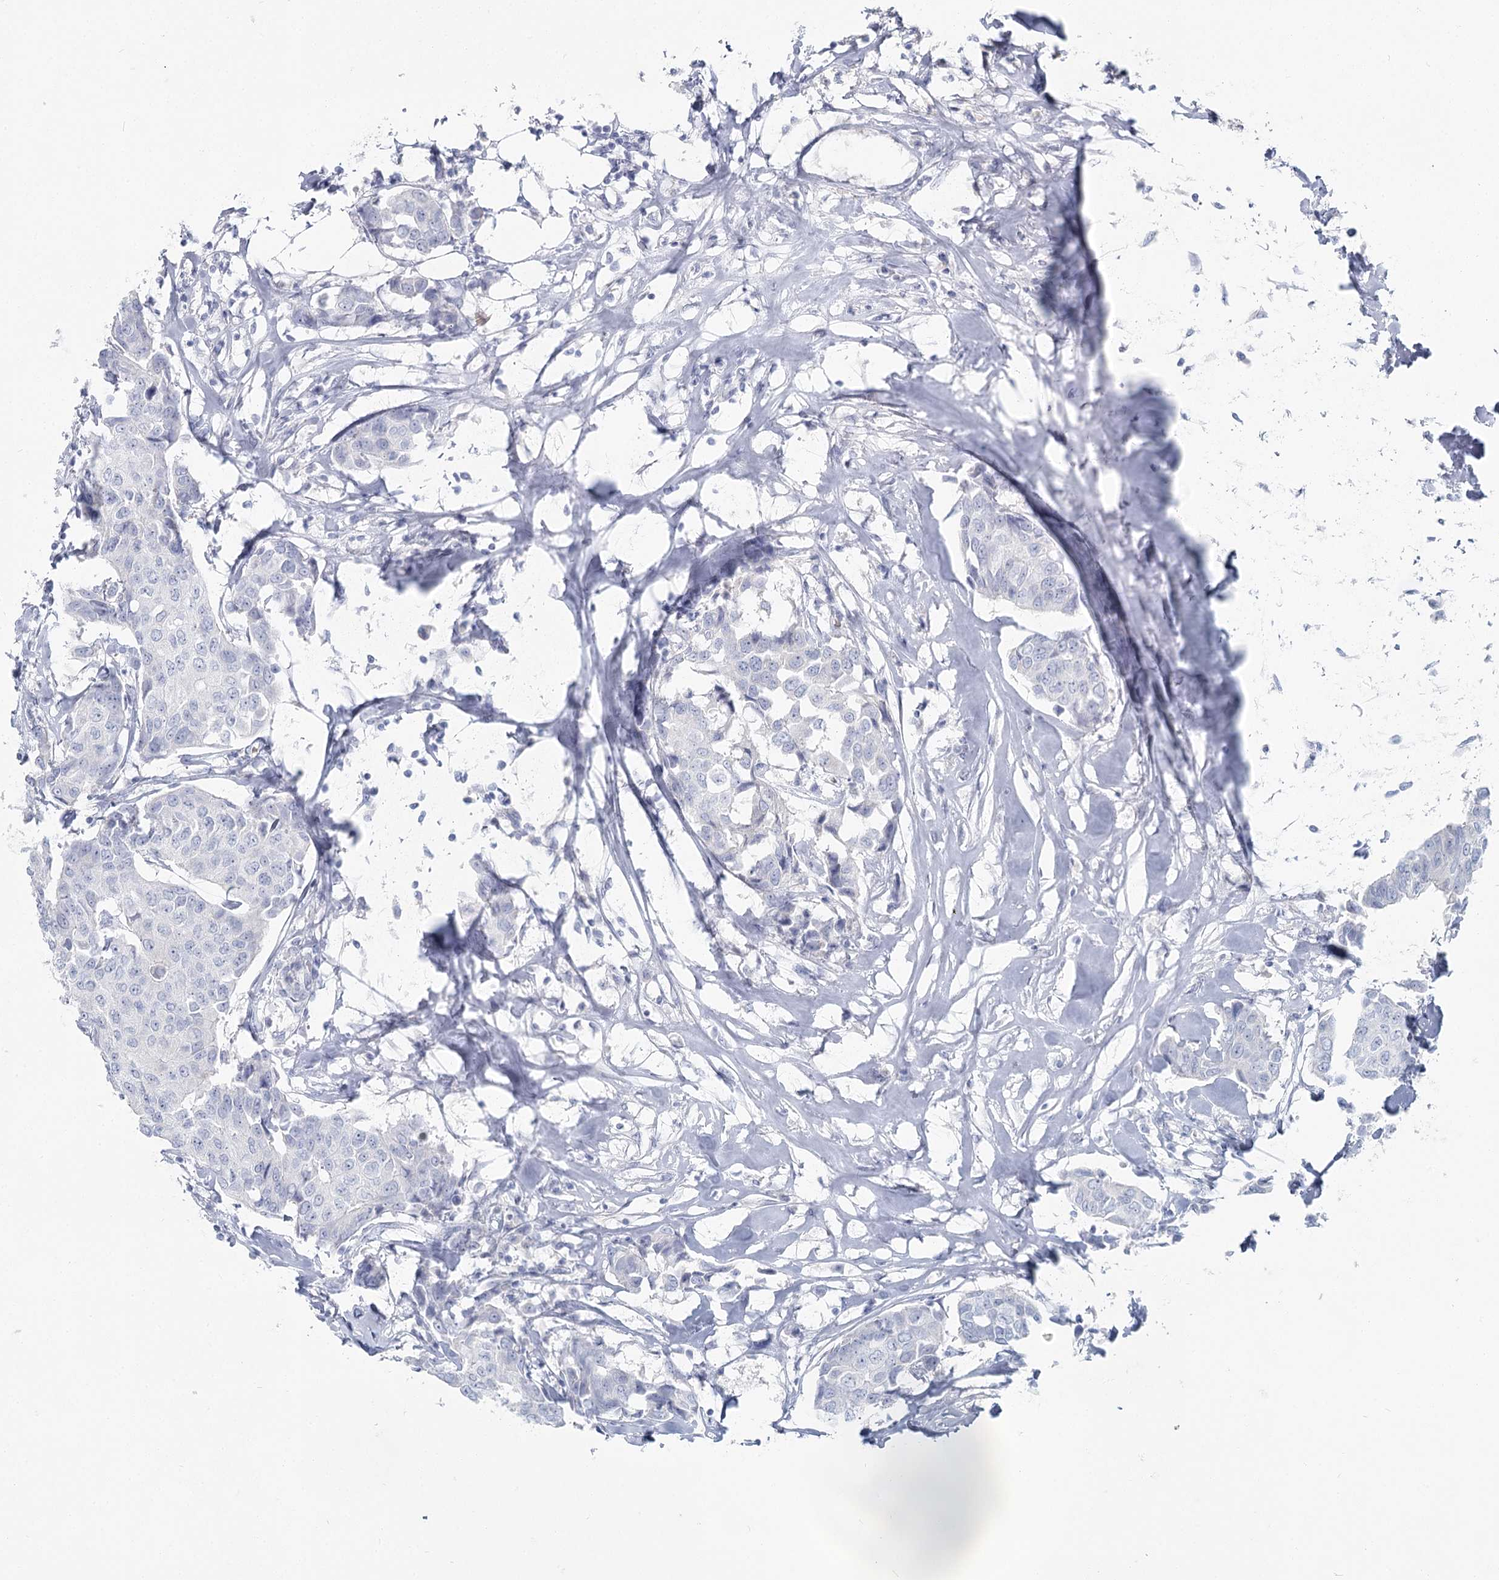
{"staining": {"intensity": "negative", "quantity": "none", "location": "none"}, "tissue": "breast cancer", "cell_type": "Tumor cells", "image_type": "cancer", "snomed": [{"axis": "morphology", "description": "Duct carcinoma"}, {"axis": "topography", "description": "Breast"}], "caption": "Micrograph shows no protein staining in tumor cells of intraductal carcinoma (breast) tissue.", "gene": "IFIT5", "patient": {"sex": "female", "age": 80}}